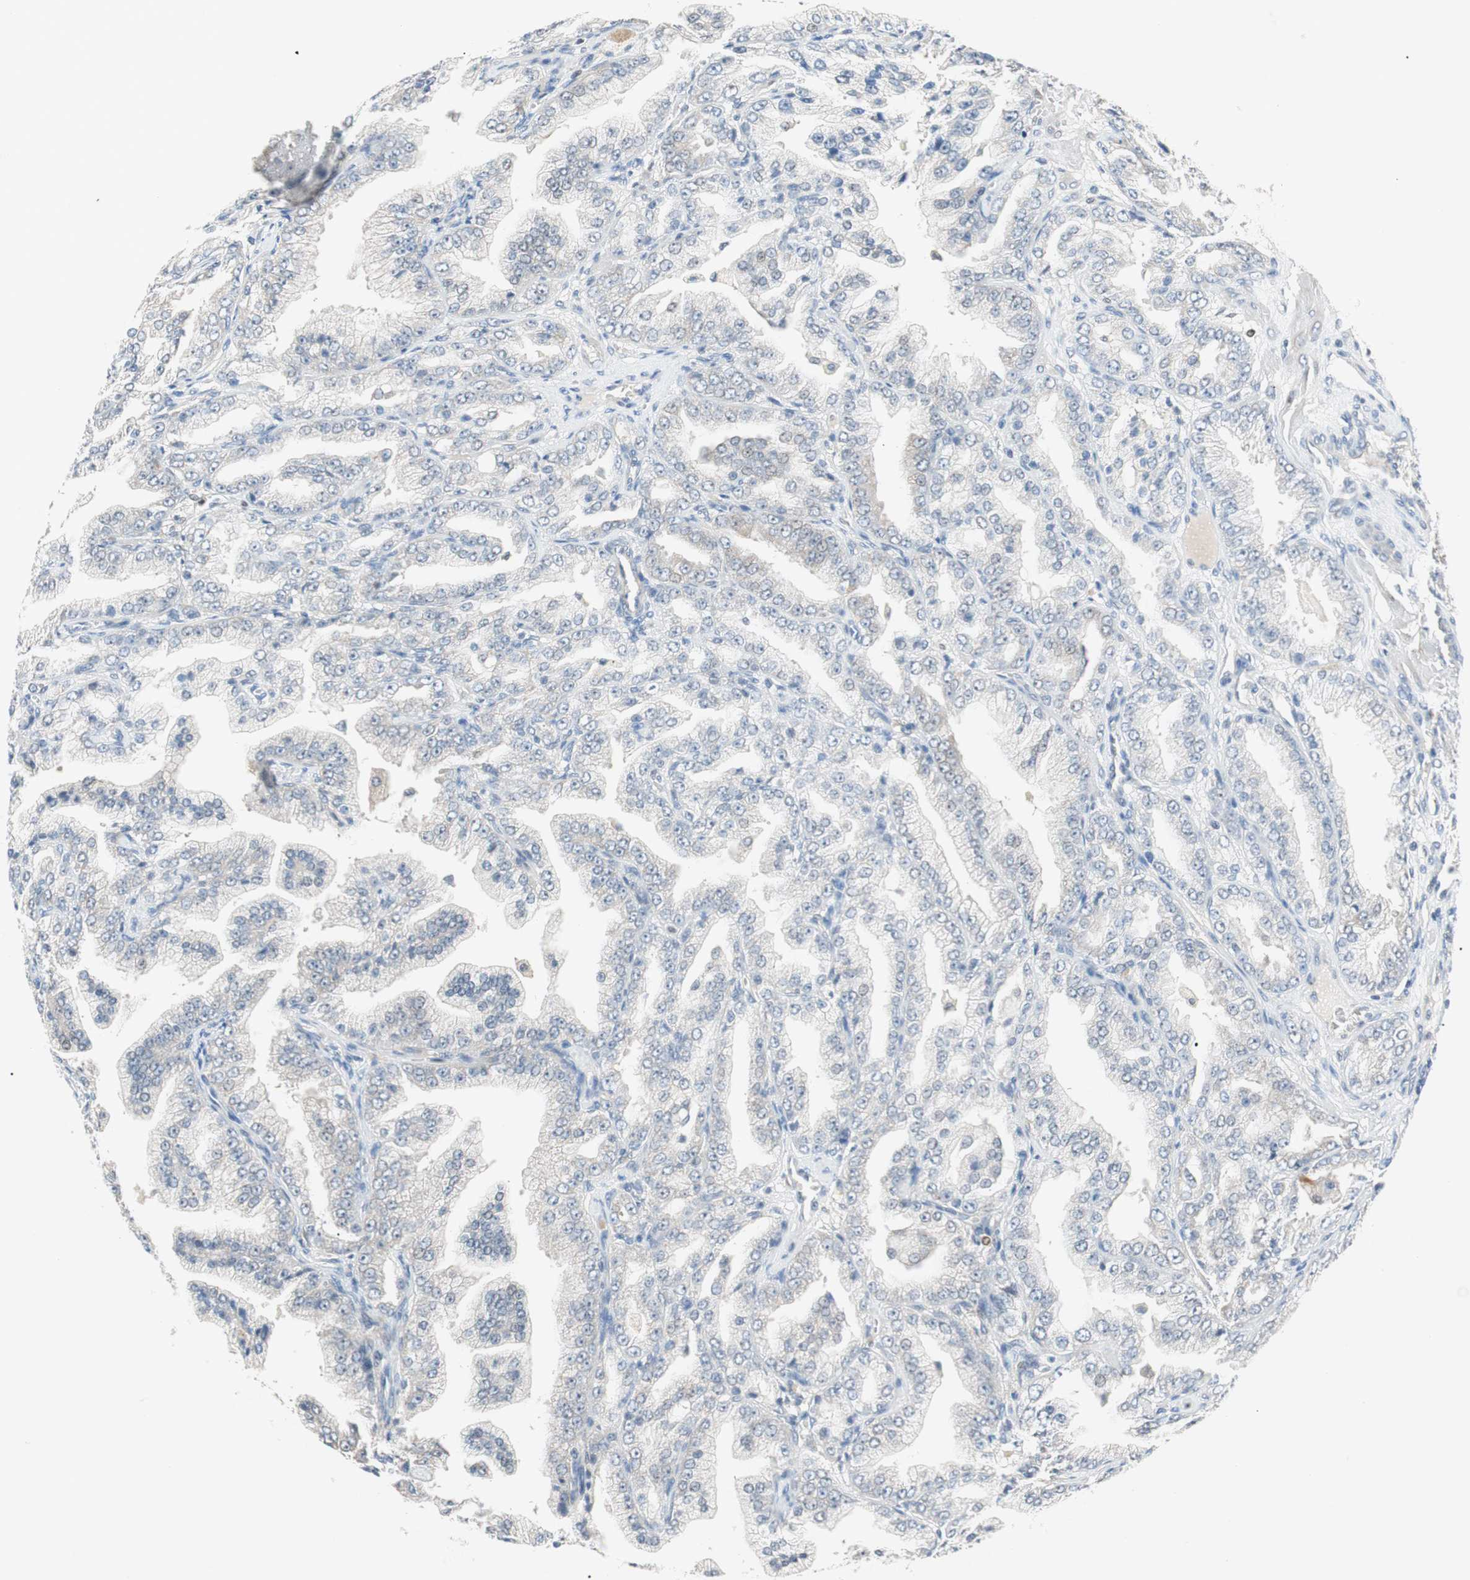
{"staining": {"intensity": "weak", "quantity": "25%-75%", "location": "cytoplasmic/membranous"}, "tissue": "prostate cancer", "cell_type": "Tumor cells", "image_type": "cancer", "snomed": [{"axis": "morphology", "description": "Adenocarcinoma, High grade"}, {"axis": "topography", "description": "Prostate"}], "caption": "The image displays staining of prostate cancer, revealing weak cytoplasmic/membranous protein staining (brown color) within tumor cells.", "gene": "PCK1", "patient": {"sex": "male", "age": 61}}